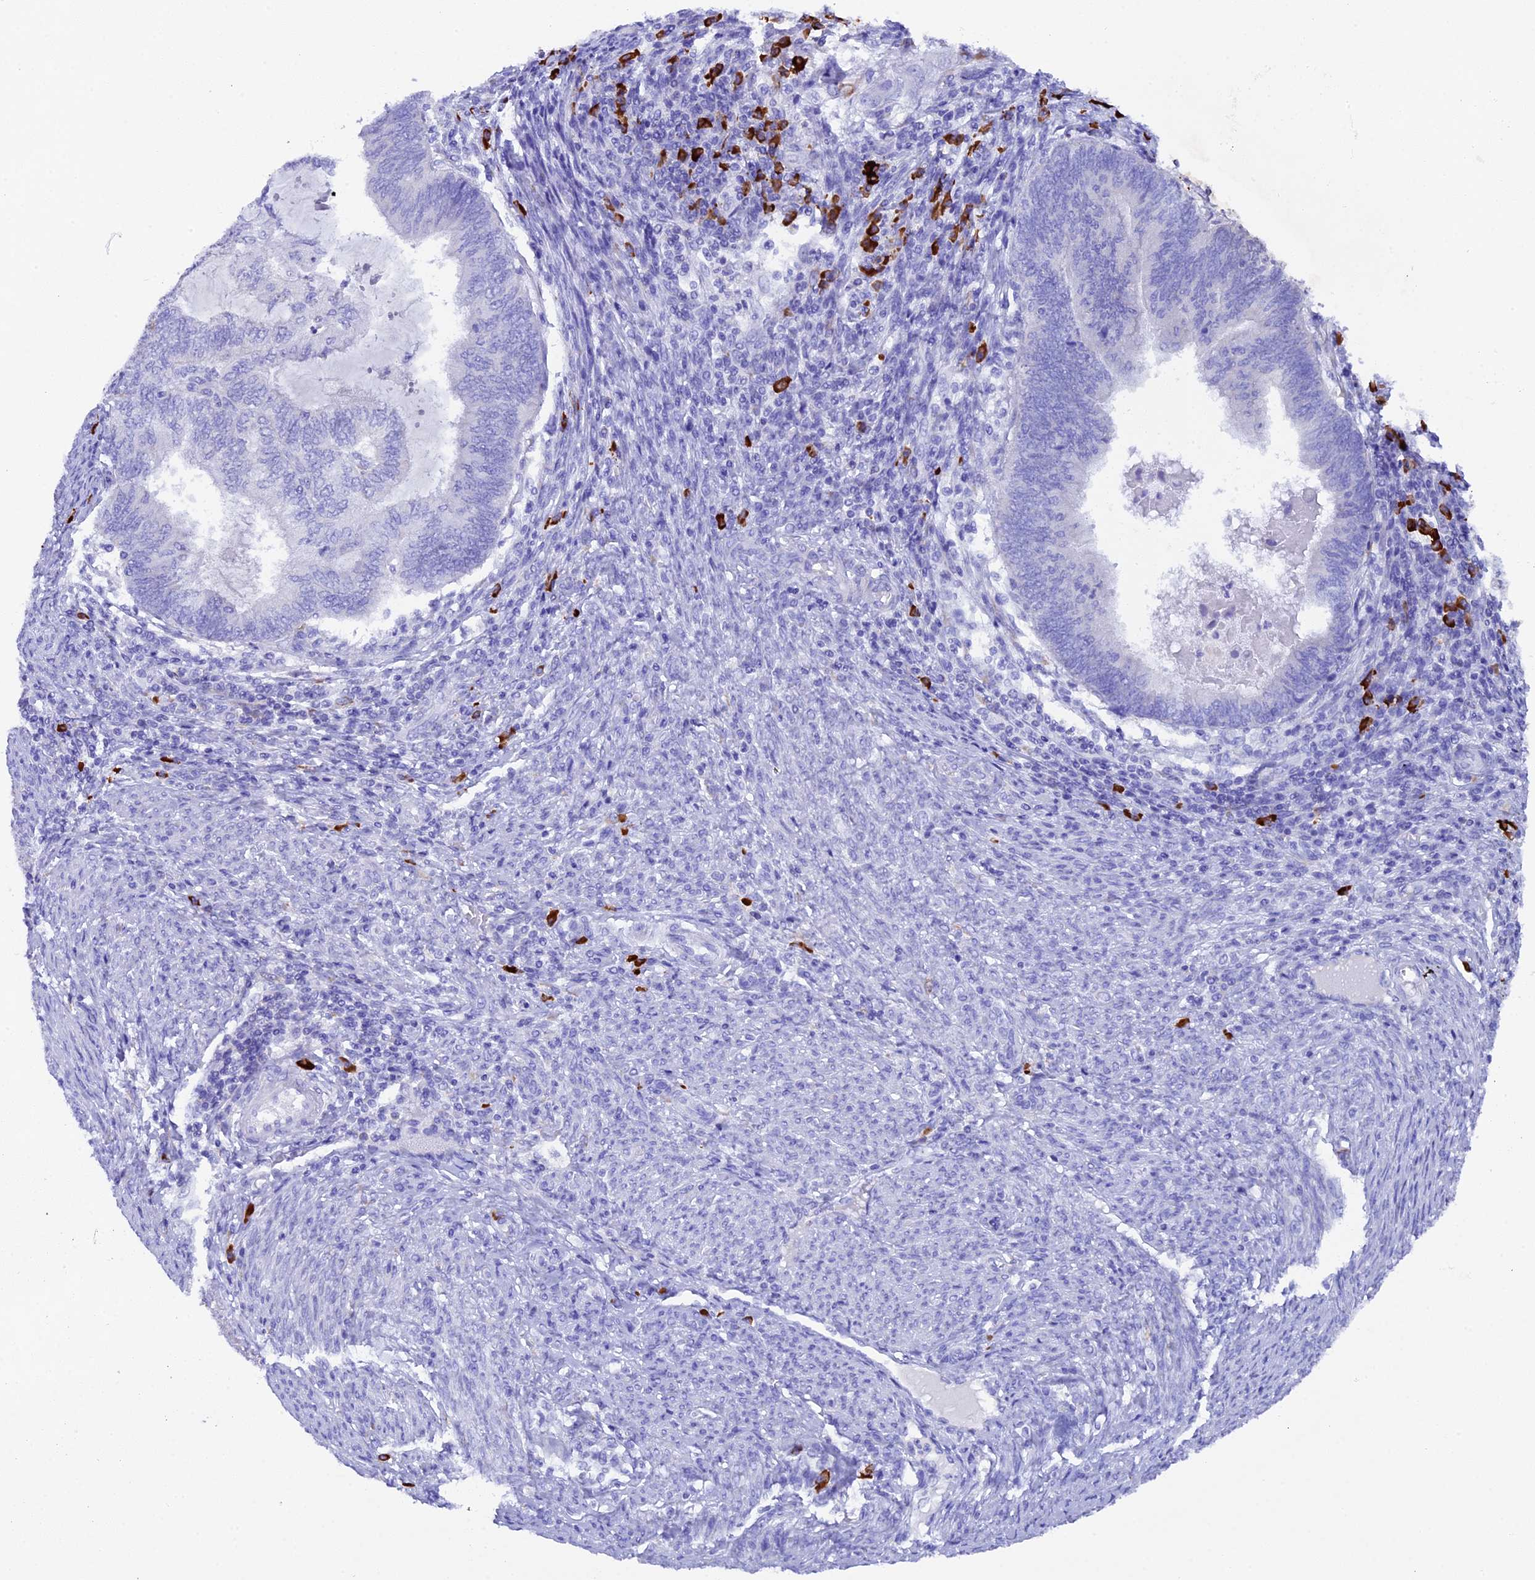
{"staining": {"intensity": "negative", "quantity": "none", "location": "none"}, "tissue": "endometrial cancer", "cell_type": "Tumor cells", "image_type": "cancer", "snomed": [{"axis": "morphology", "description": "Adenocarcinoma, NOS"}, {"axis": "topography", "description": "Uterus"}, {"axis": "topography", "description": "Endometrium"}], "caption": "High magnification brightfield microscopy of adenocarcinoma (endometrial) stained with DAB (brown) and counterstained with hematoxylin (blue): tumor cells show no significant expression.", "gene": "FKBP11", "patient": {"sex": "female", "age": 70}}